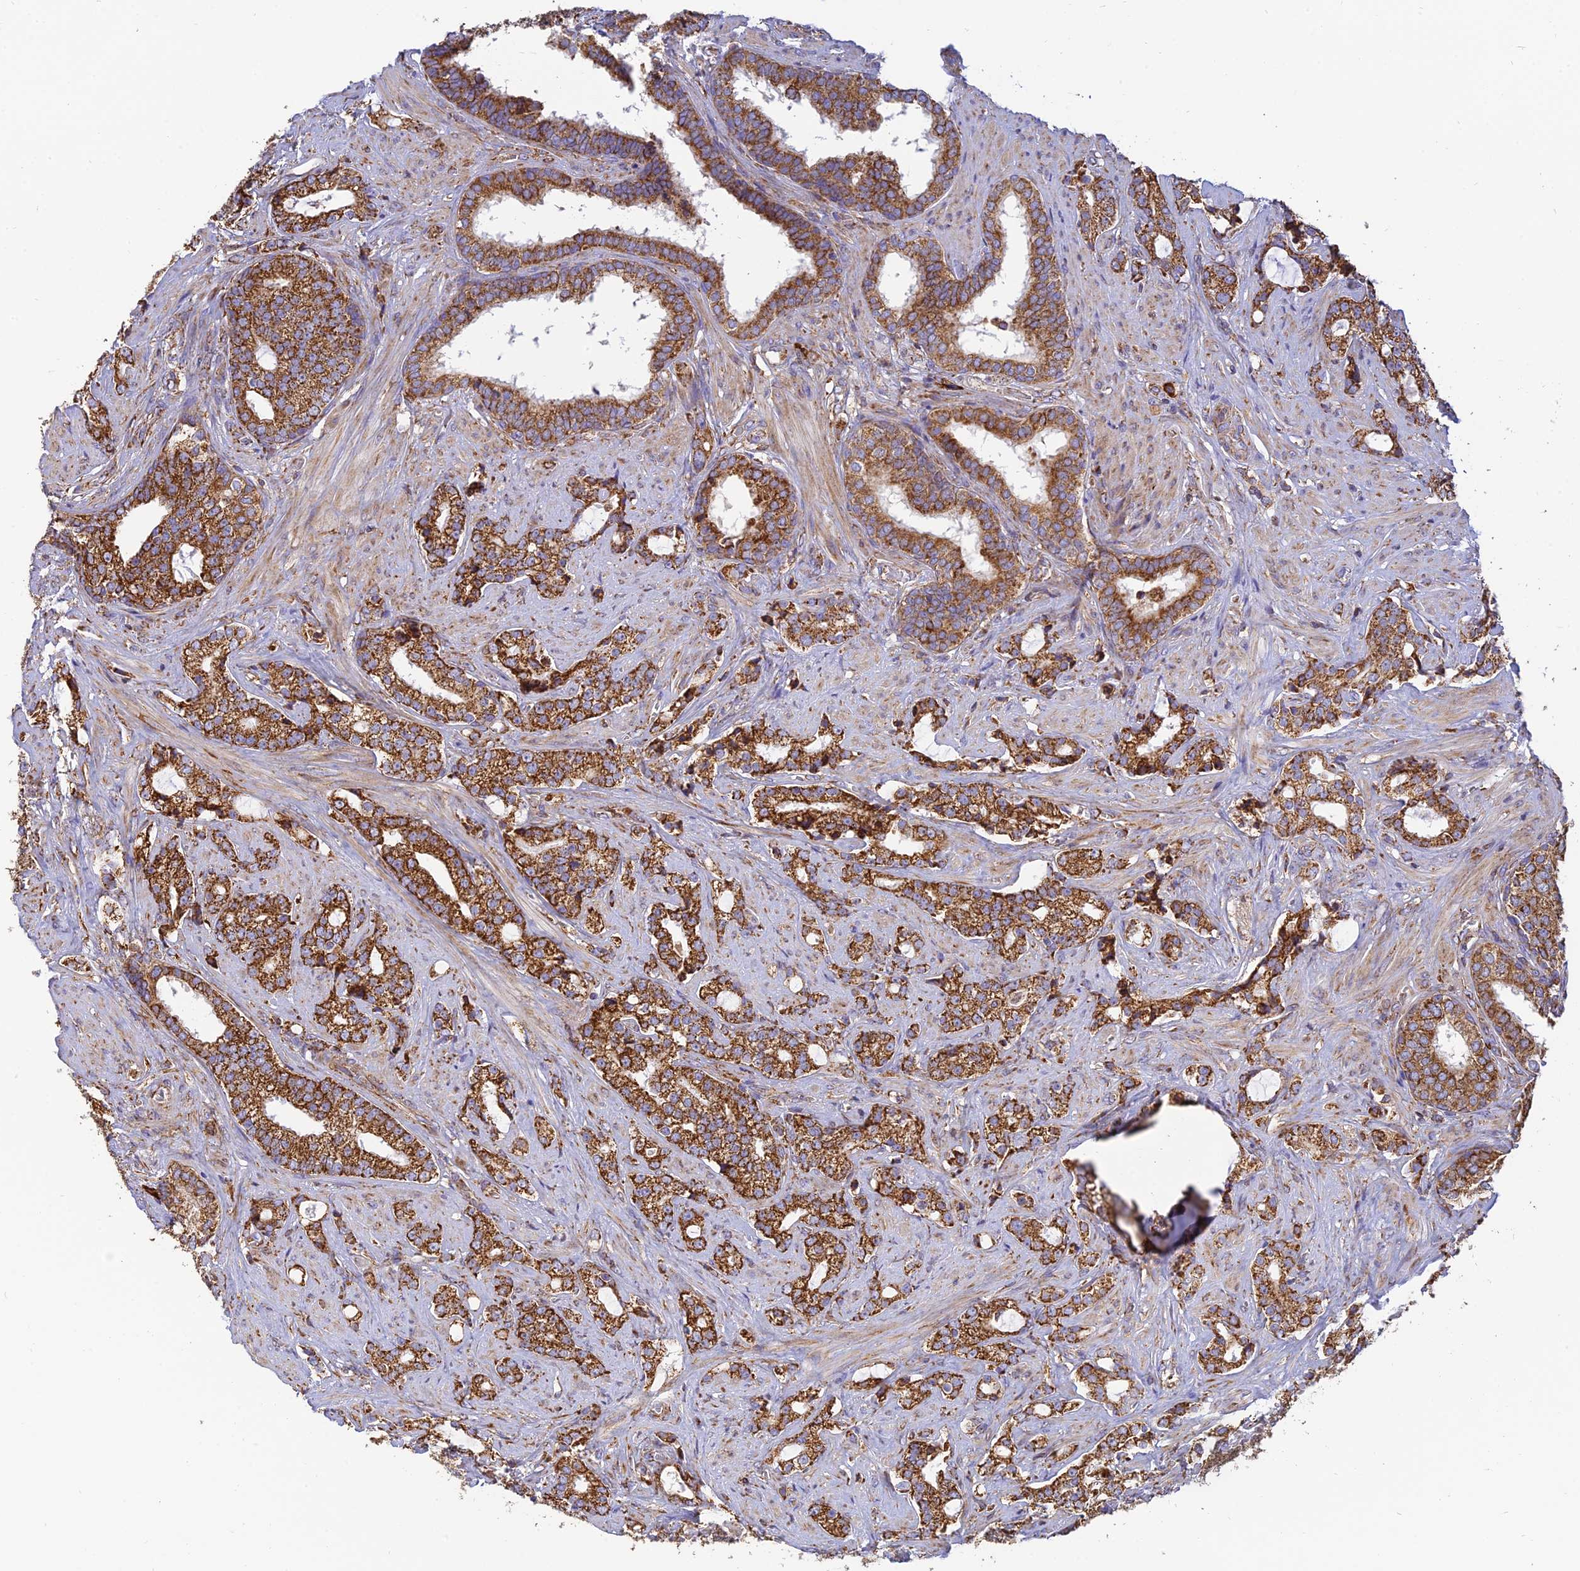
{"staining": {"intensity": "strong", "quantity": ">75%", "location": "cytoplasmic/membranous"}, "tissue": "prostate cancer", "cell_type": "Tumor cells", "image_type": "cancer", "snomed": [{"axis": "morphology", "description": "Adenocarcinoma, High grade"}, {"axis": "topography", "description": "Prostate and seminal vesicle, NOS"}], "caption": "Immunohistochemical staining of human prostate cancer exhibits strong cytoplasmic/membranous protein staining in approximately >75% of tumor cells. (IHC, brightfield microscopy, high magnification).", "gene": "THUMPD2", "patient": {"sex": "male", "age": 67}}